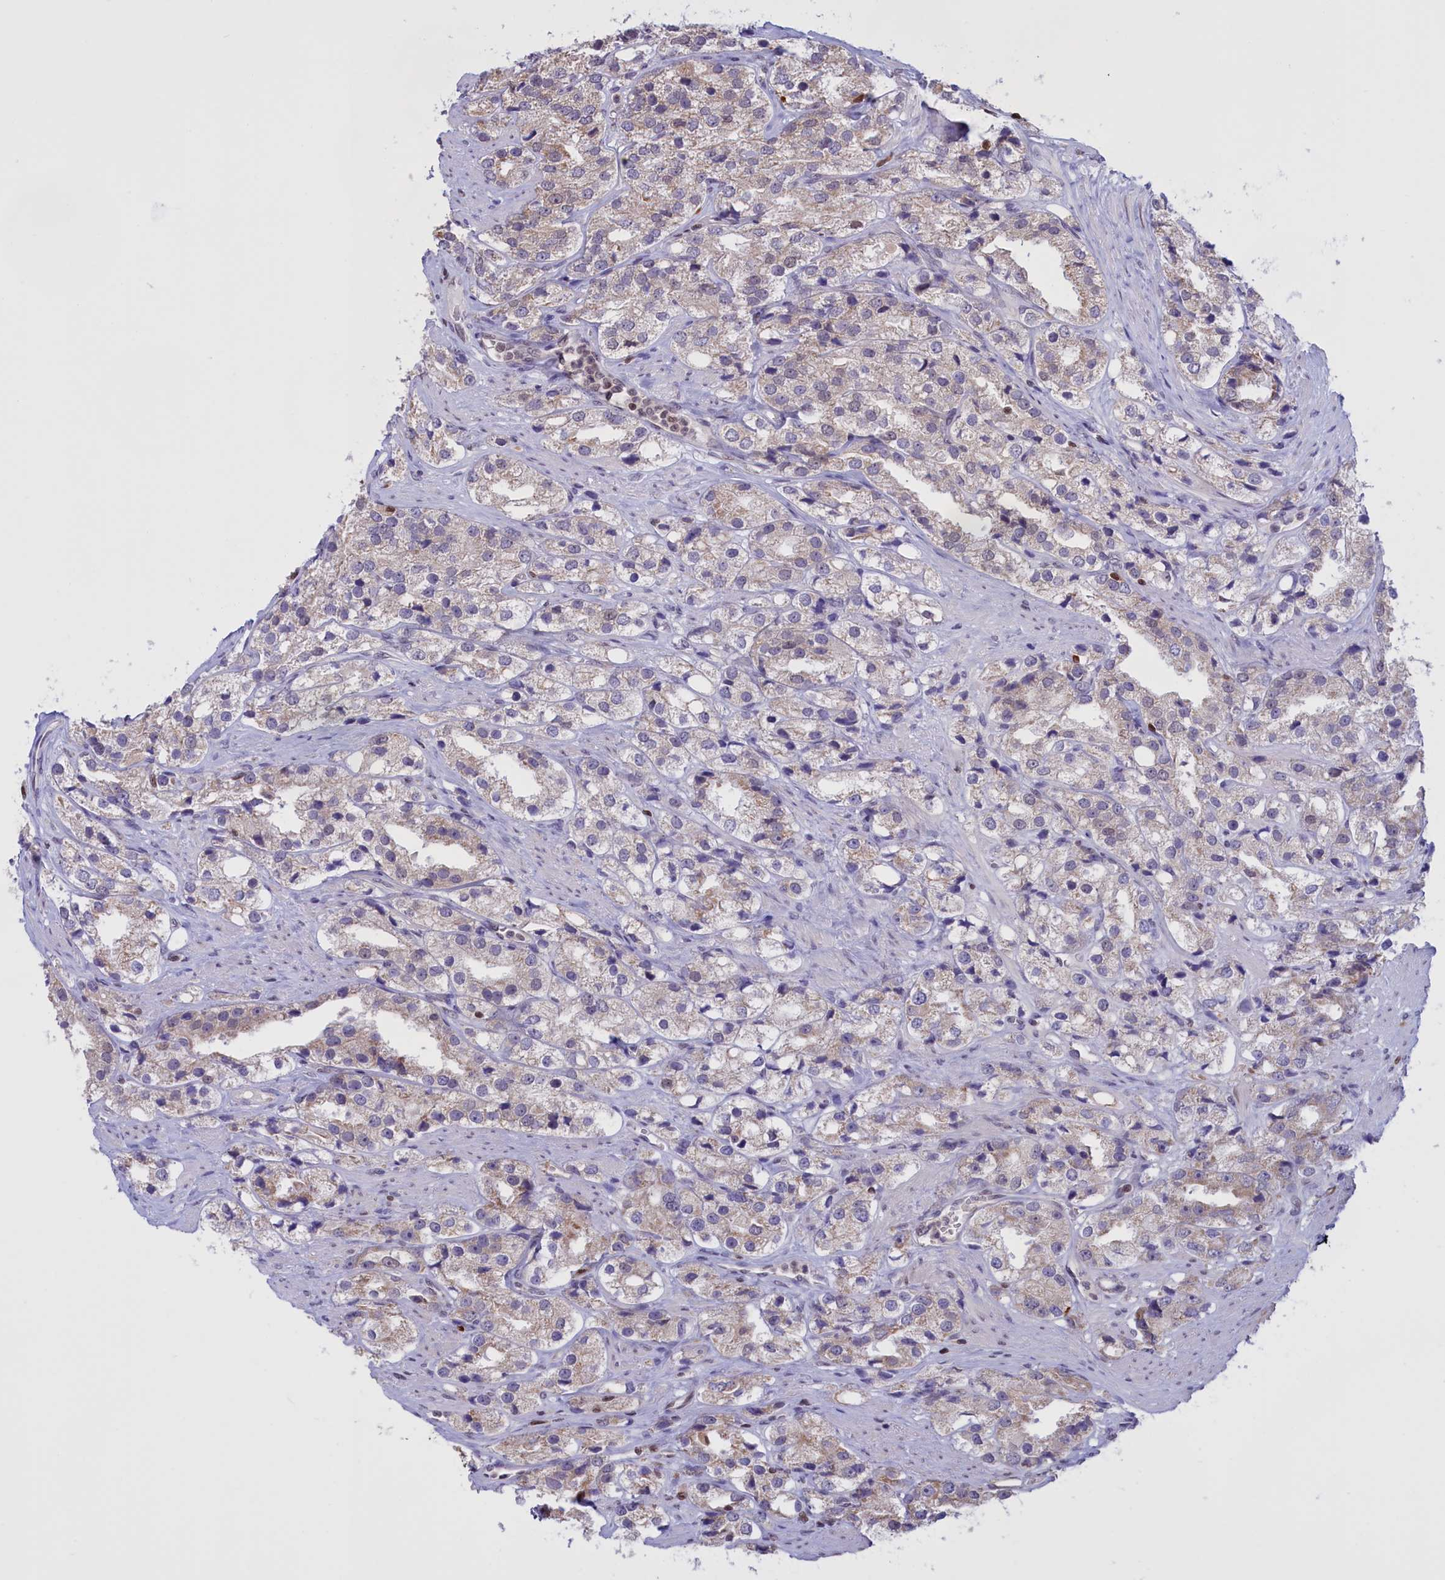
{"staining": {"intensity": "weak", "quantity": "<25%", "location": "cytoplasmic/membranous"}, "tissue": "prostate cancer", "cell_type": "Tumor cells", "image_type": "cancer", "snomed": [{"axis": "morphology", "description": "Adenocarcinoma, NOS"}, {"axis": "topography", "description": "Prostate"}], "caption": "Micrograph shows no protein expression in tumor cells of adenocarcinoma (prostate) tissue.", "gene": "IZUMO2", "patient": {"sex": "male", "age": 79}}